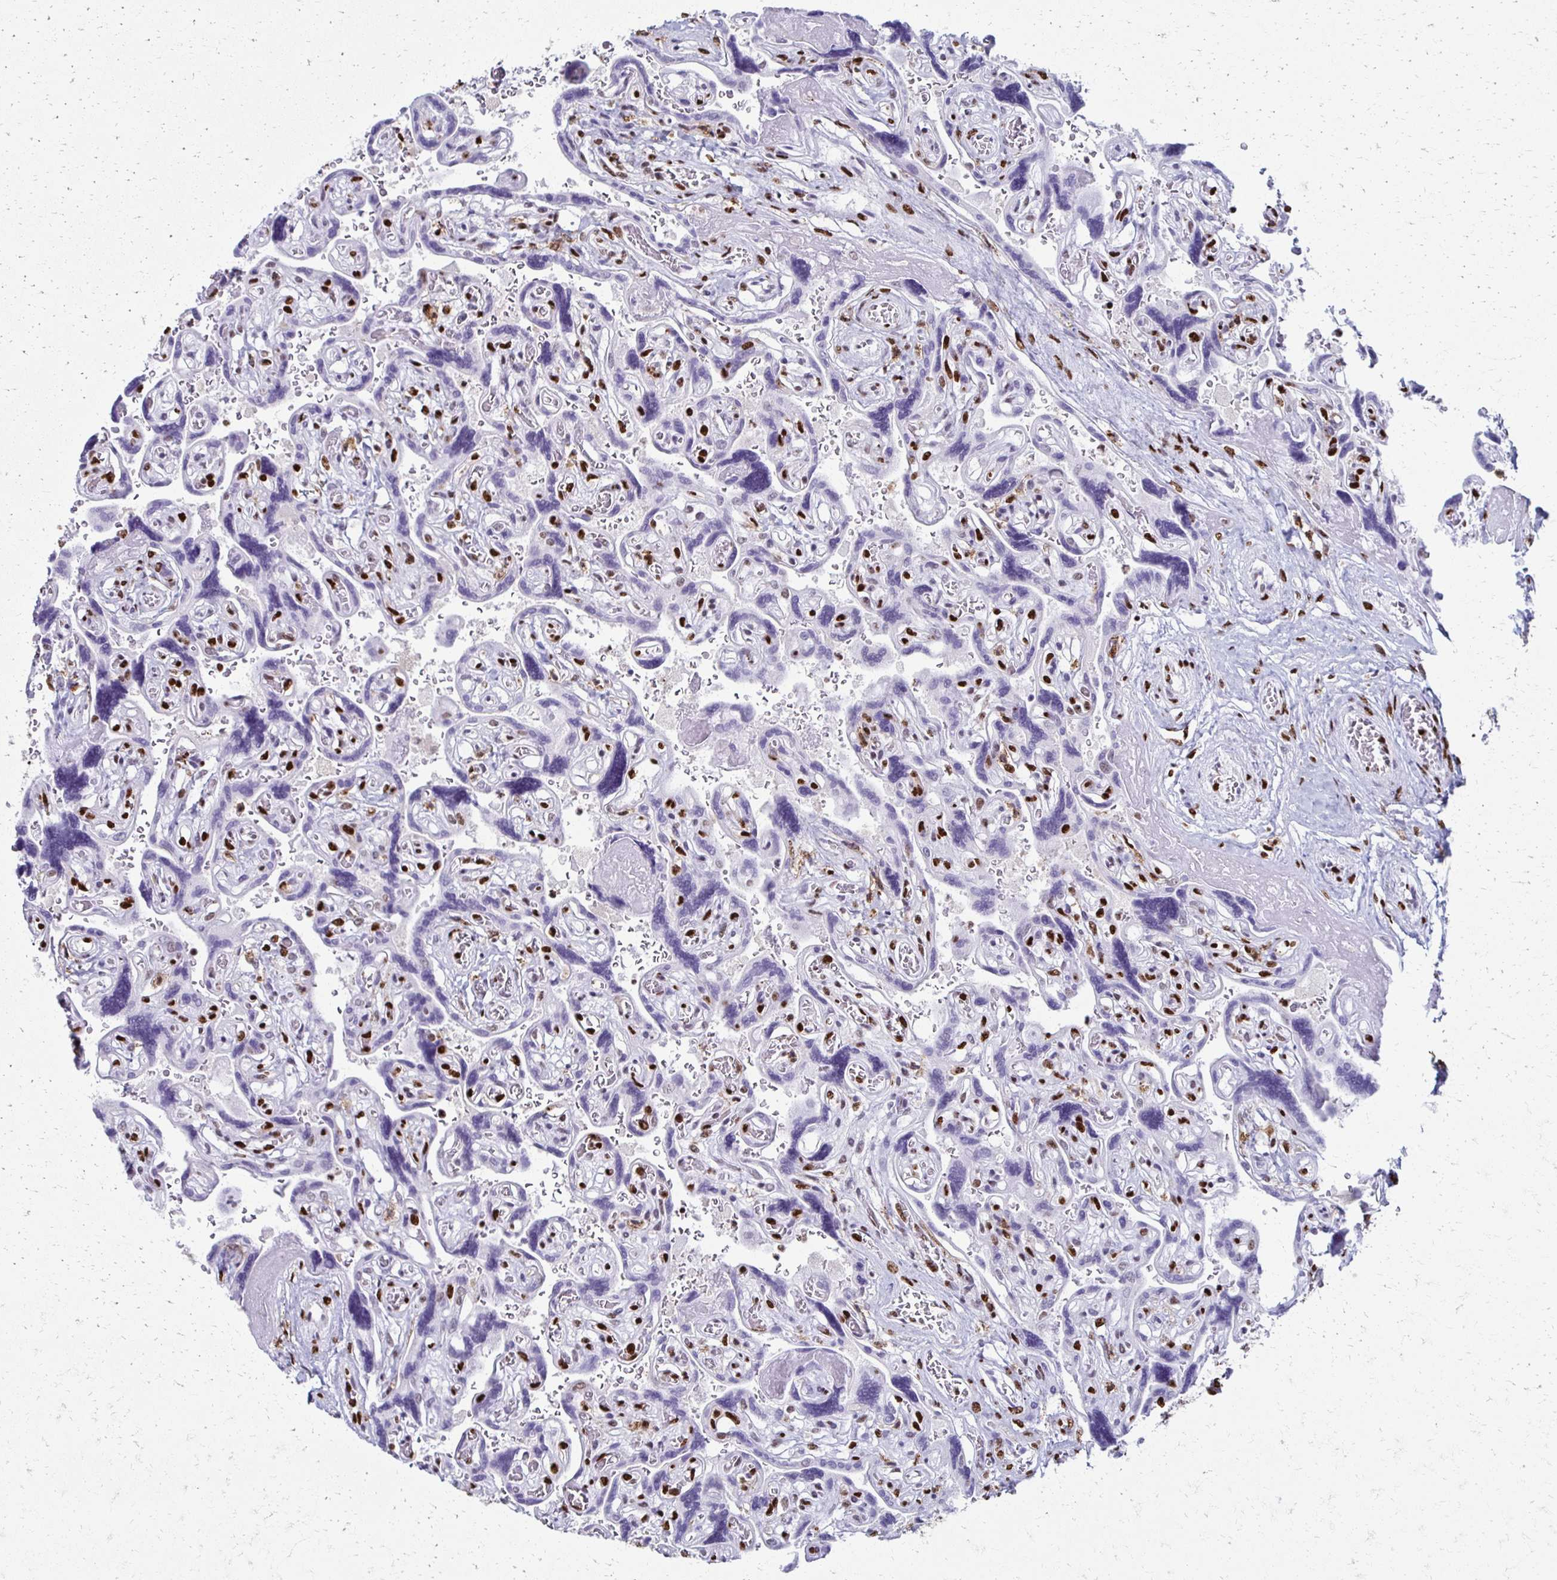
{"staining": {"intensity": "strong", "quantity": ">75%", "location": "nuclear"}, "tissue": "placenta", "cell_type": "Decidual cells", "image_type": "normal", "snomed": [{"axis": "morphology", "description": "Normal tissue, NOS"}, {"axis": "topography", "description": "Placenta"}], "caption": "Immunohistochemistry (IHC) of unremarkable human placenta exhibits high levels of strong nuclear positivity in about >75% of decidual cells. The staining is performed using DAB brown chromogen to label protein expression. The nuclei are counter-stained blue using hematoxylin.", "gene": "NONO", "patient": {"sex": "female", "age": 32}}